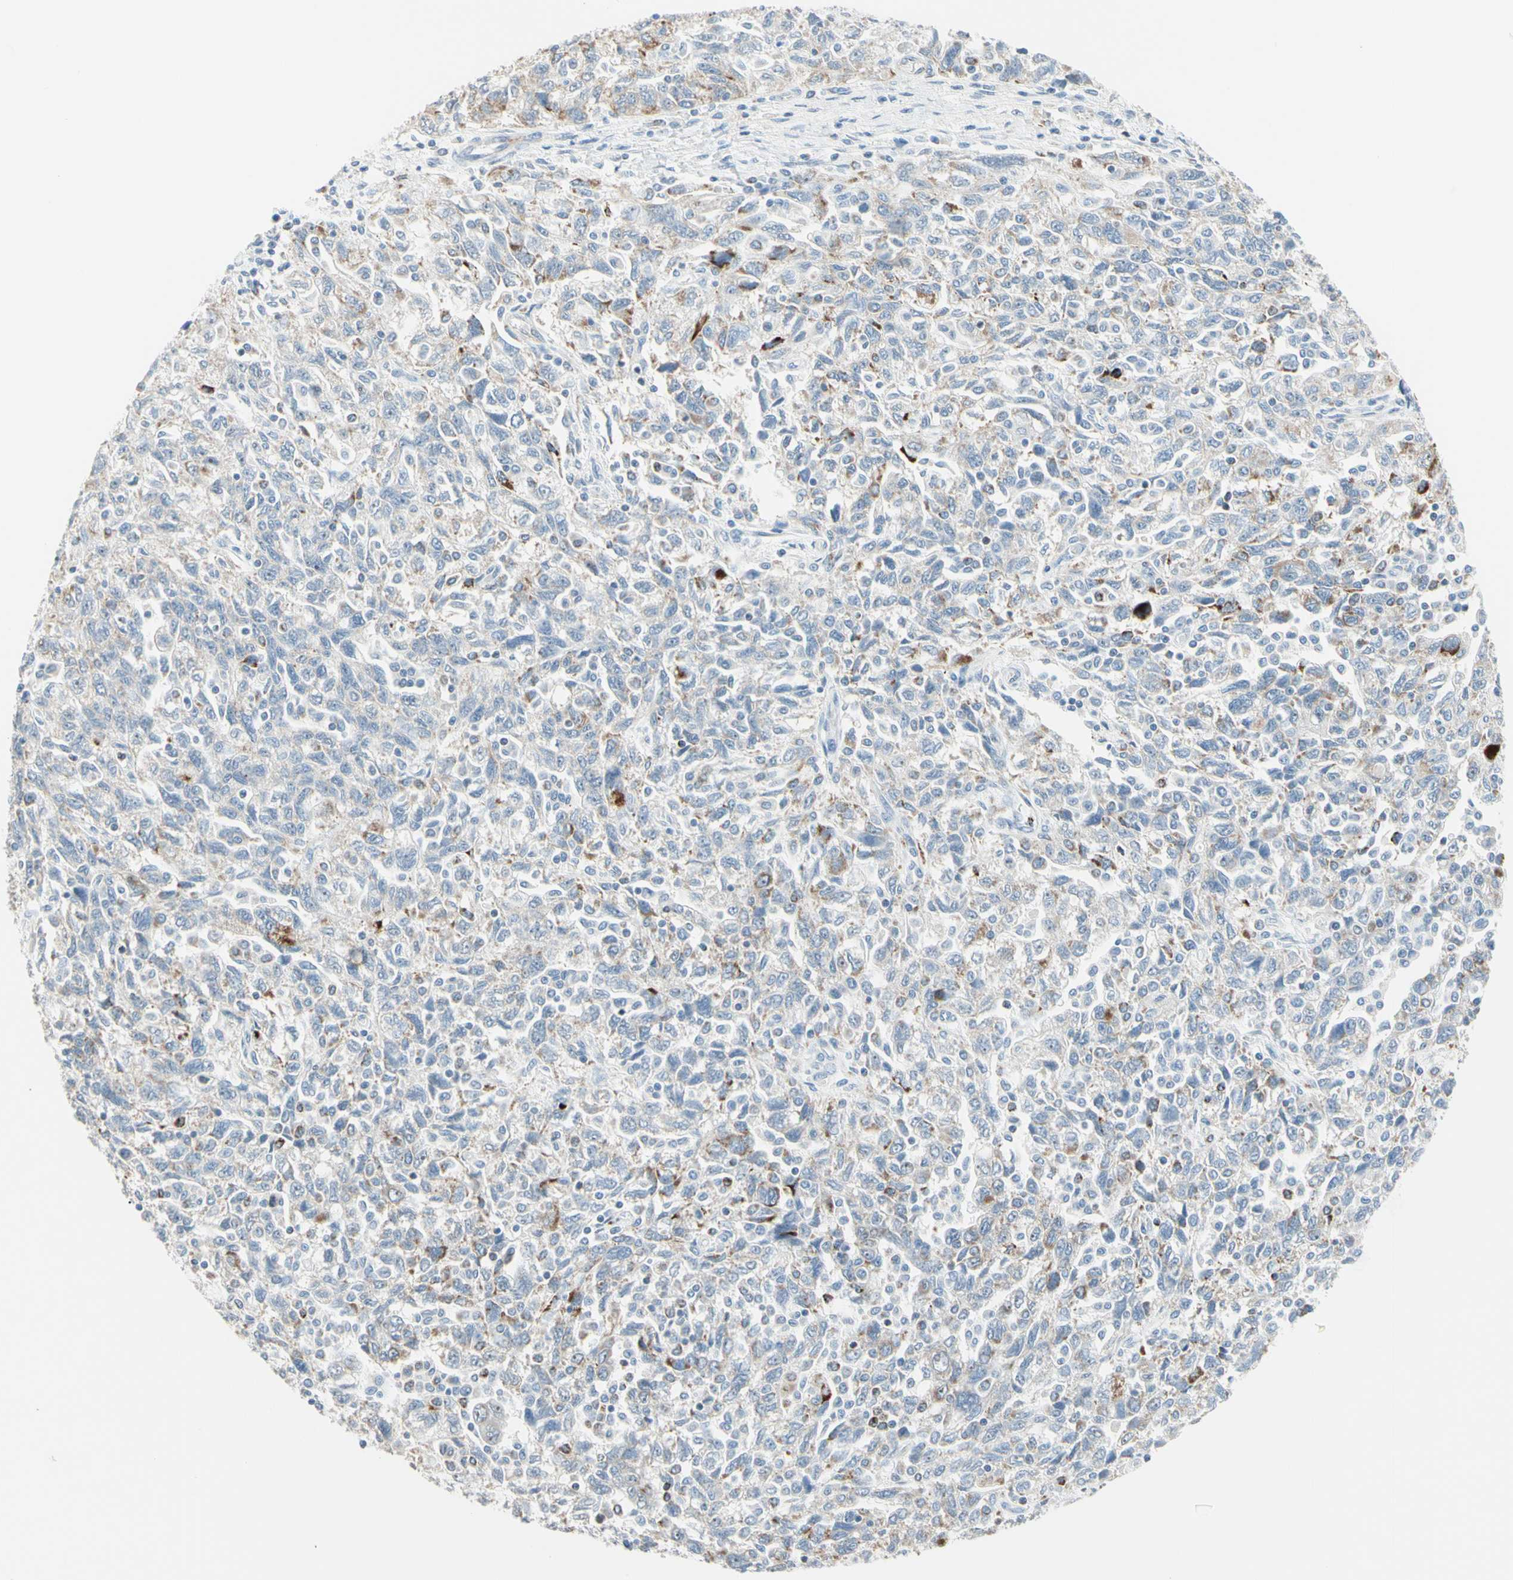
{"staining": {"intensity": "weak", "quantity": "25%-75%", "location": "cytoplasmic/membranous"}, "tissue": "ovarian cancer", "cell_type": "Tumor cells", "image_type": "cancer", "snomed": [{"axis": "morphology", "description": "Carcinoma, NOS"}, {"axis": "morphology", "description": "Cystadenocarcinoma, serous, NOS"}, {"axis": "topography", "description": "Ovary"}], "caption": "A low amount of weak cytoplasmic/membranous staining is seen in about 25%-75% of tumor cells in ovarian cancer (carcinoma) tissue.", "gene": "CYSLTR1", "patient": {"sex": "female", "age": 69}}